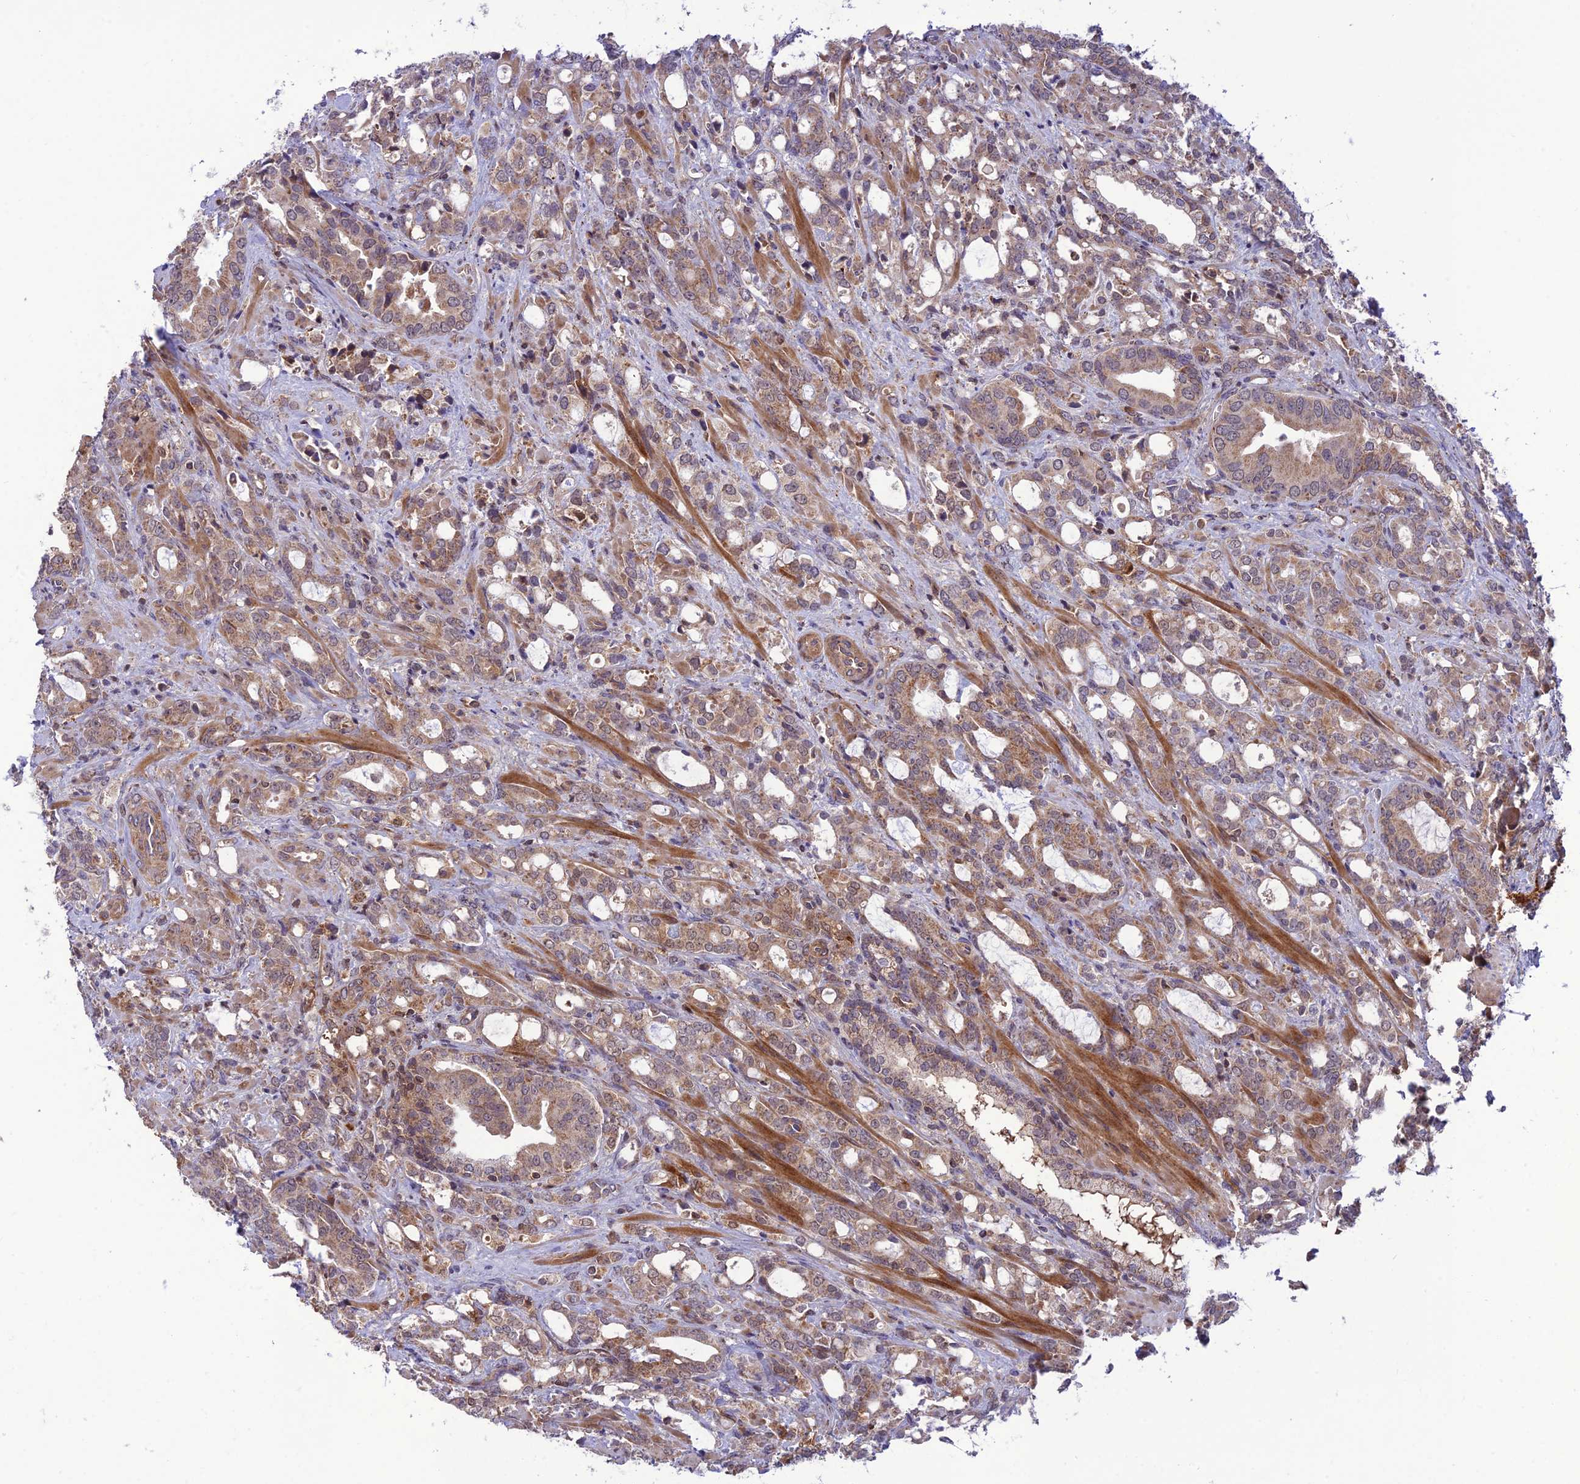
{"staining": {"intensity": "weak", "quantity": ">75%", "location": "cytoplasmic/membranous"}, "tissue": "prostate cancer", "cell_type": "Tumor cells", "image_type": "cancer", "snomed": [{"axis": "morphology", "description": "Adenocarcinoma, High grade"}, {"axis": "topography", "description": "Prostate"}], "caption": "Immunohistochemical staining of prostate cancer (adenocarcinoma (high-grade)) displays low levels of weak cytoplasmic/membranous protein positivity in approximately >75% of tumor cells.", "gene": "NDUFC1", "patient": {"sex": "male", "age": 72}}